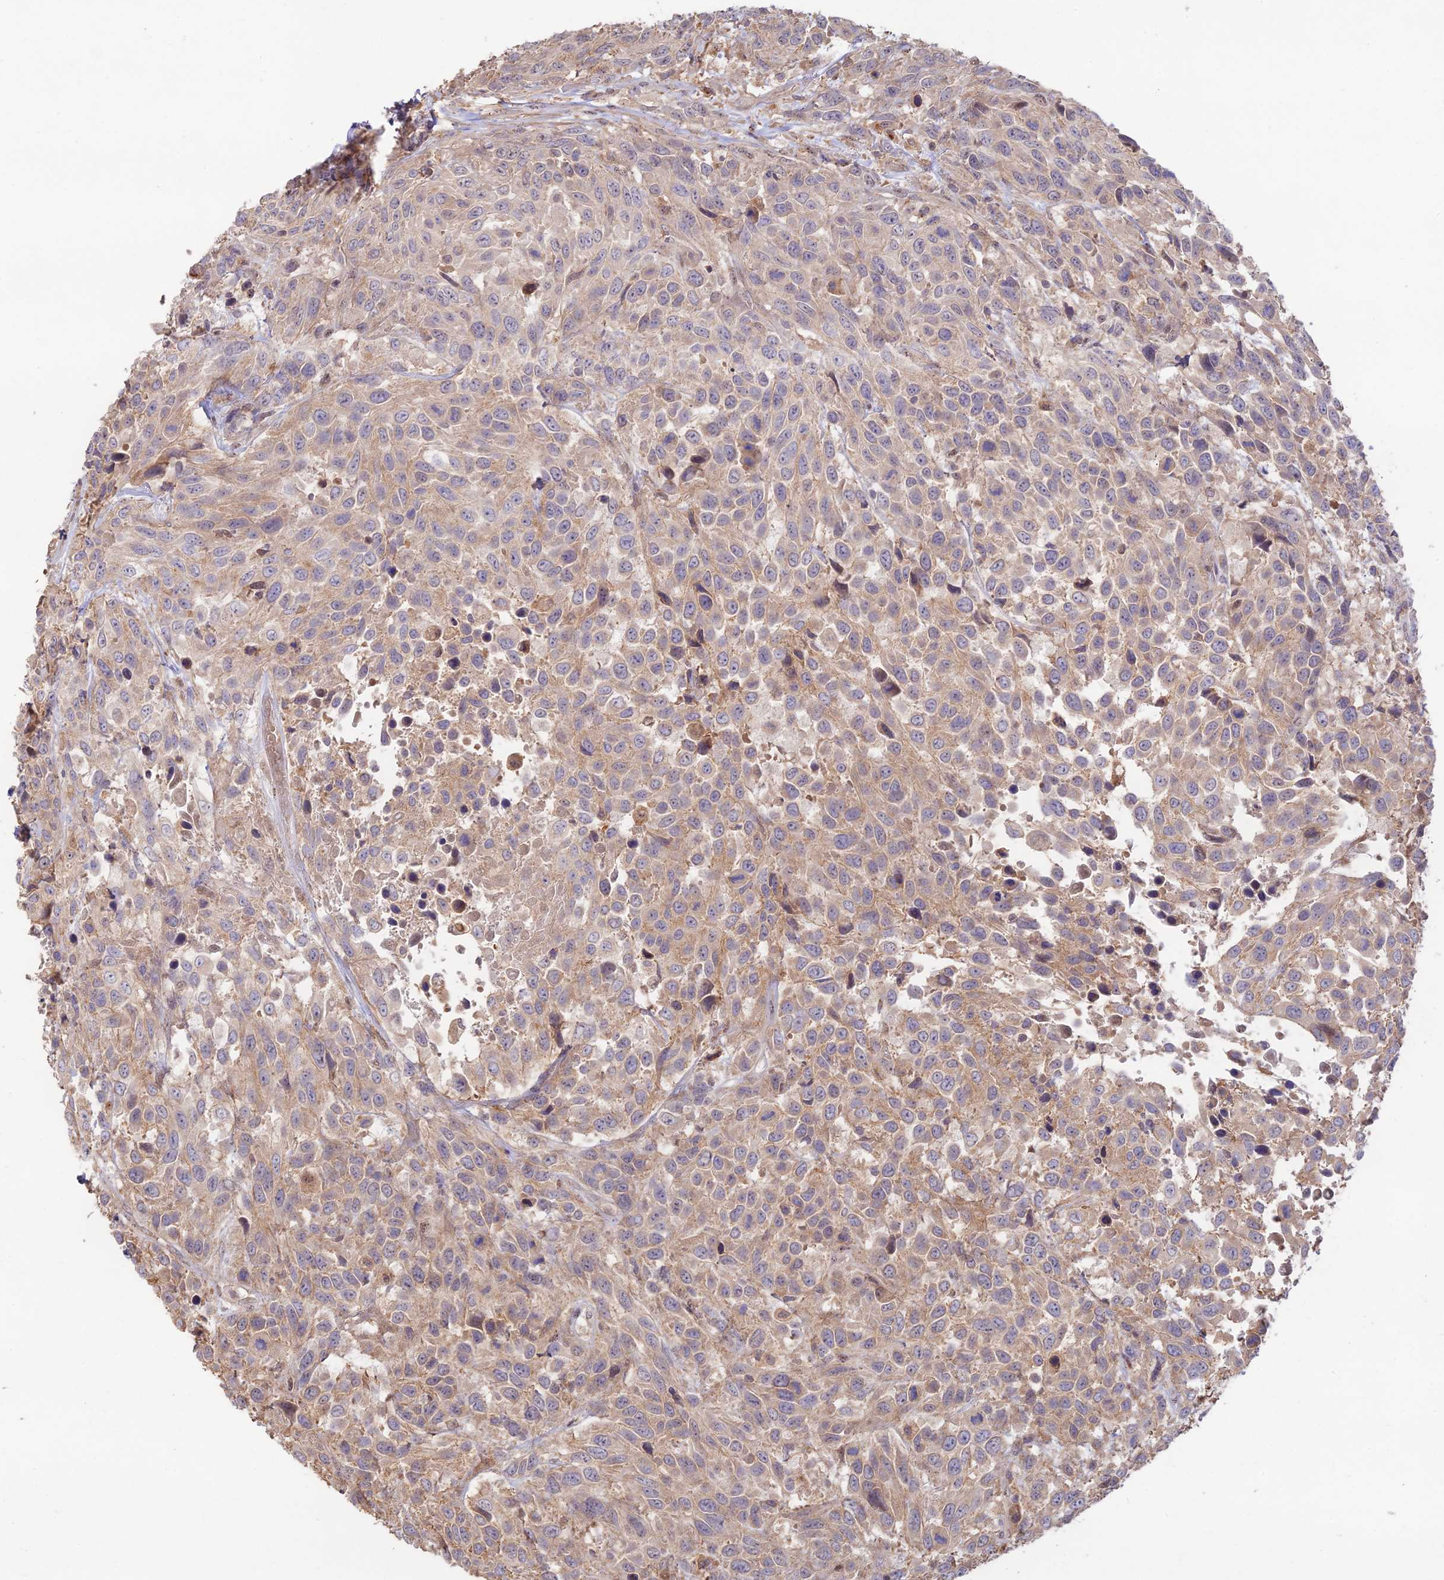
{"staining": {"intensity": "weak", "quantity": ">75%", "location": "cytoplasmic/membranous"}, "tissue": "urothelial cancer", "cell_type": "Tumor cells", "image_type": "cancer", "snomed": [{"axis": "morphology", "description": "Urothelial carcinoma, High grade"}, {"axis": "topography", "description": "Urinary bladder"}], "caption": "Immunohistochemical staining of human high-grade urothelial carcinoma shows weak cytoplasmic/membranous protein positivity in approximately >75% of tumor cells.", "gene": "CLCF1", "patient": {"sex": "female", "age": 70}}